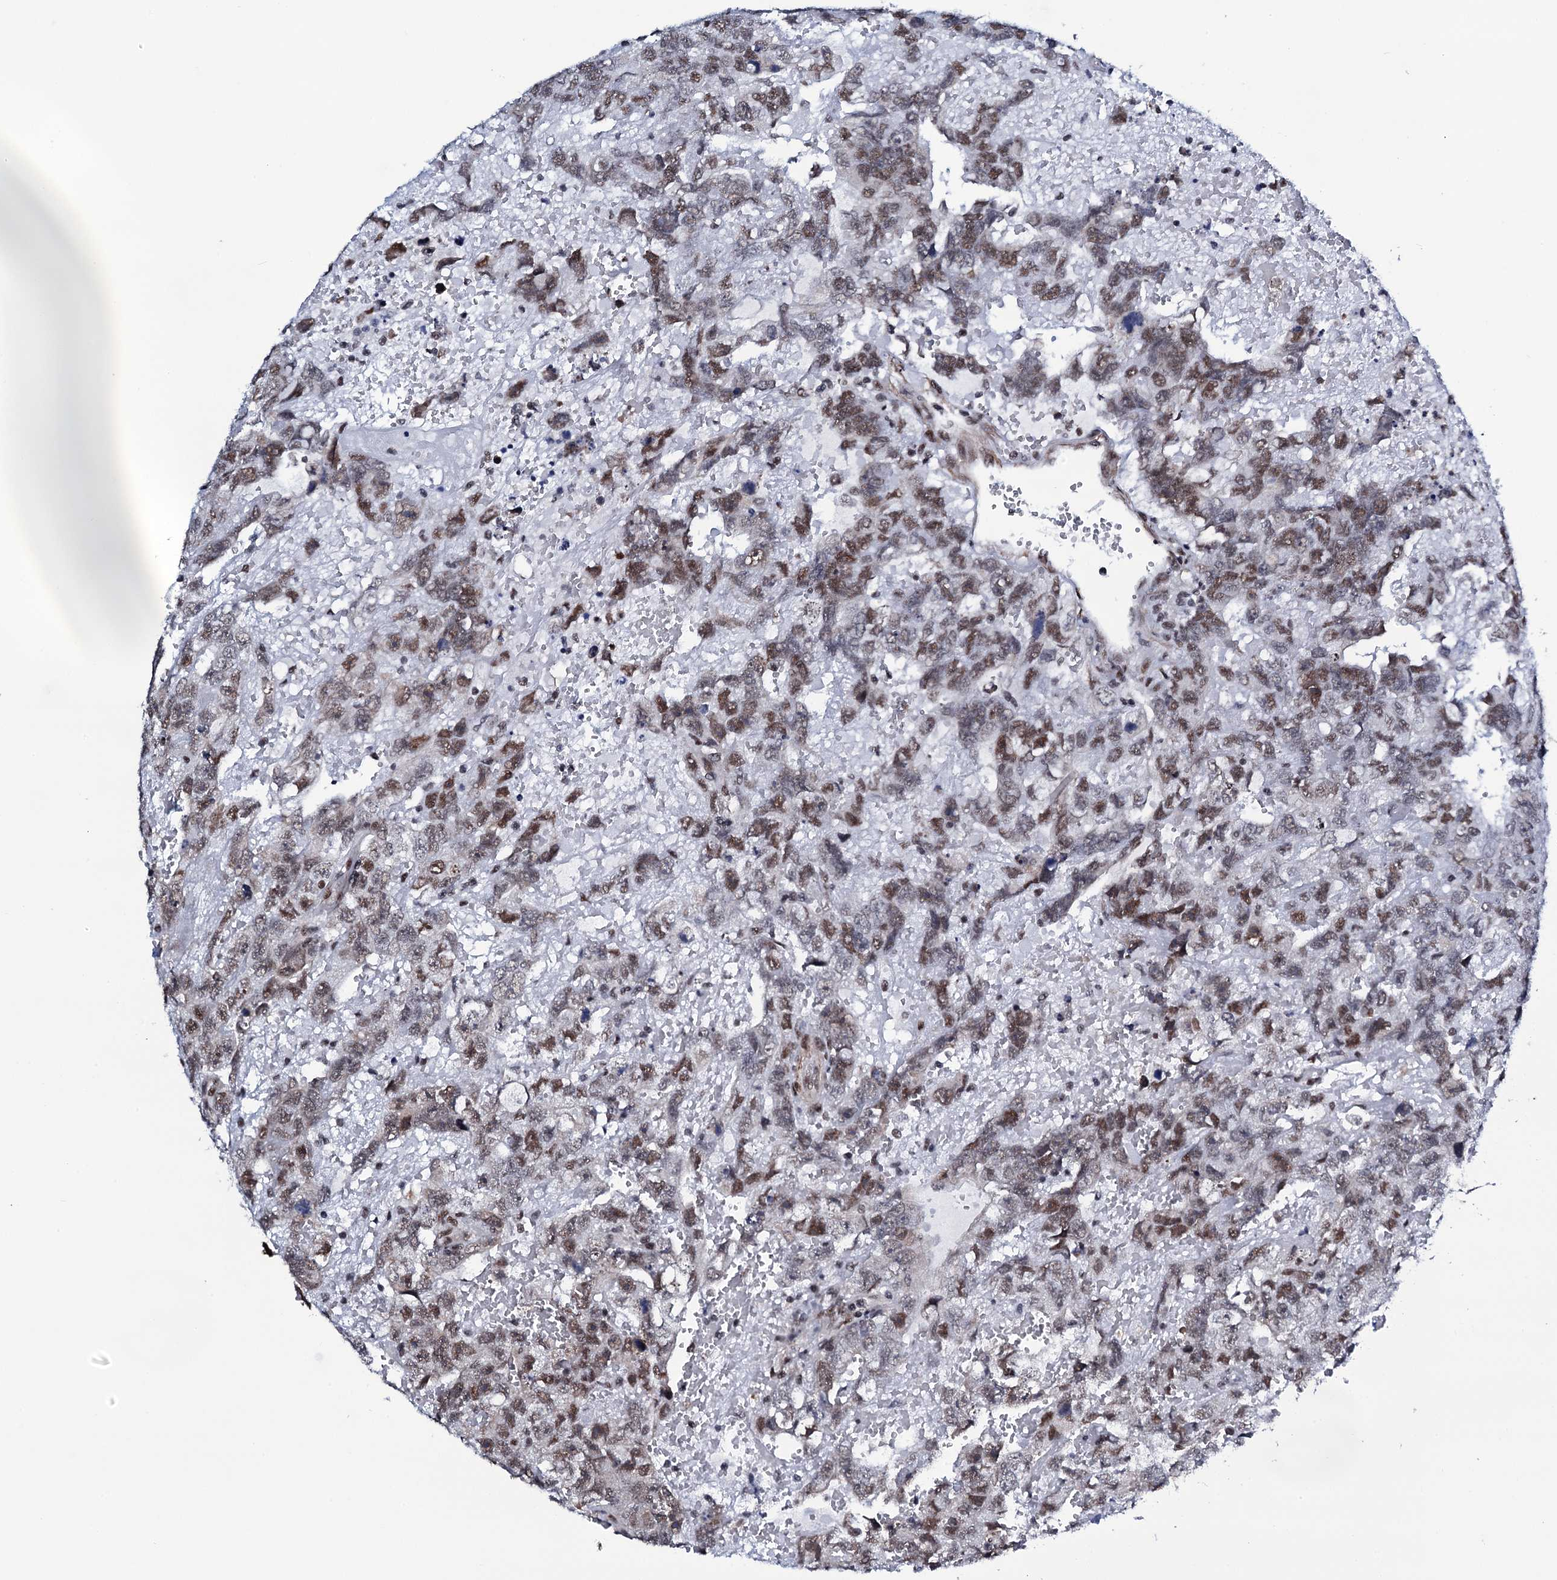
{"staining": {"intensity": "moderate", "quantity": ">75%", "location": "nuclear"}, "tissue": "testis cancer", "cell_type": "Tumor cells", "image_type": "cancer", "snomed": [{"axis": "morphology", "description": "Carcinoma, Embryonal, NOS"}, {"axis": "topography", "description": "Testis"}], "caption": "Embryonal carcinoma (testis) stained with DAB immunohistochemistry (IHC) exhibits medium levels of moderate nuclear expression in approximately >75% of tumor cells.", "gene": "CWC15", "patient": {"sex": "male", "age": 45}}